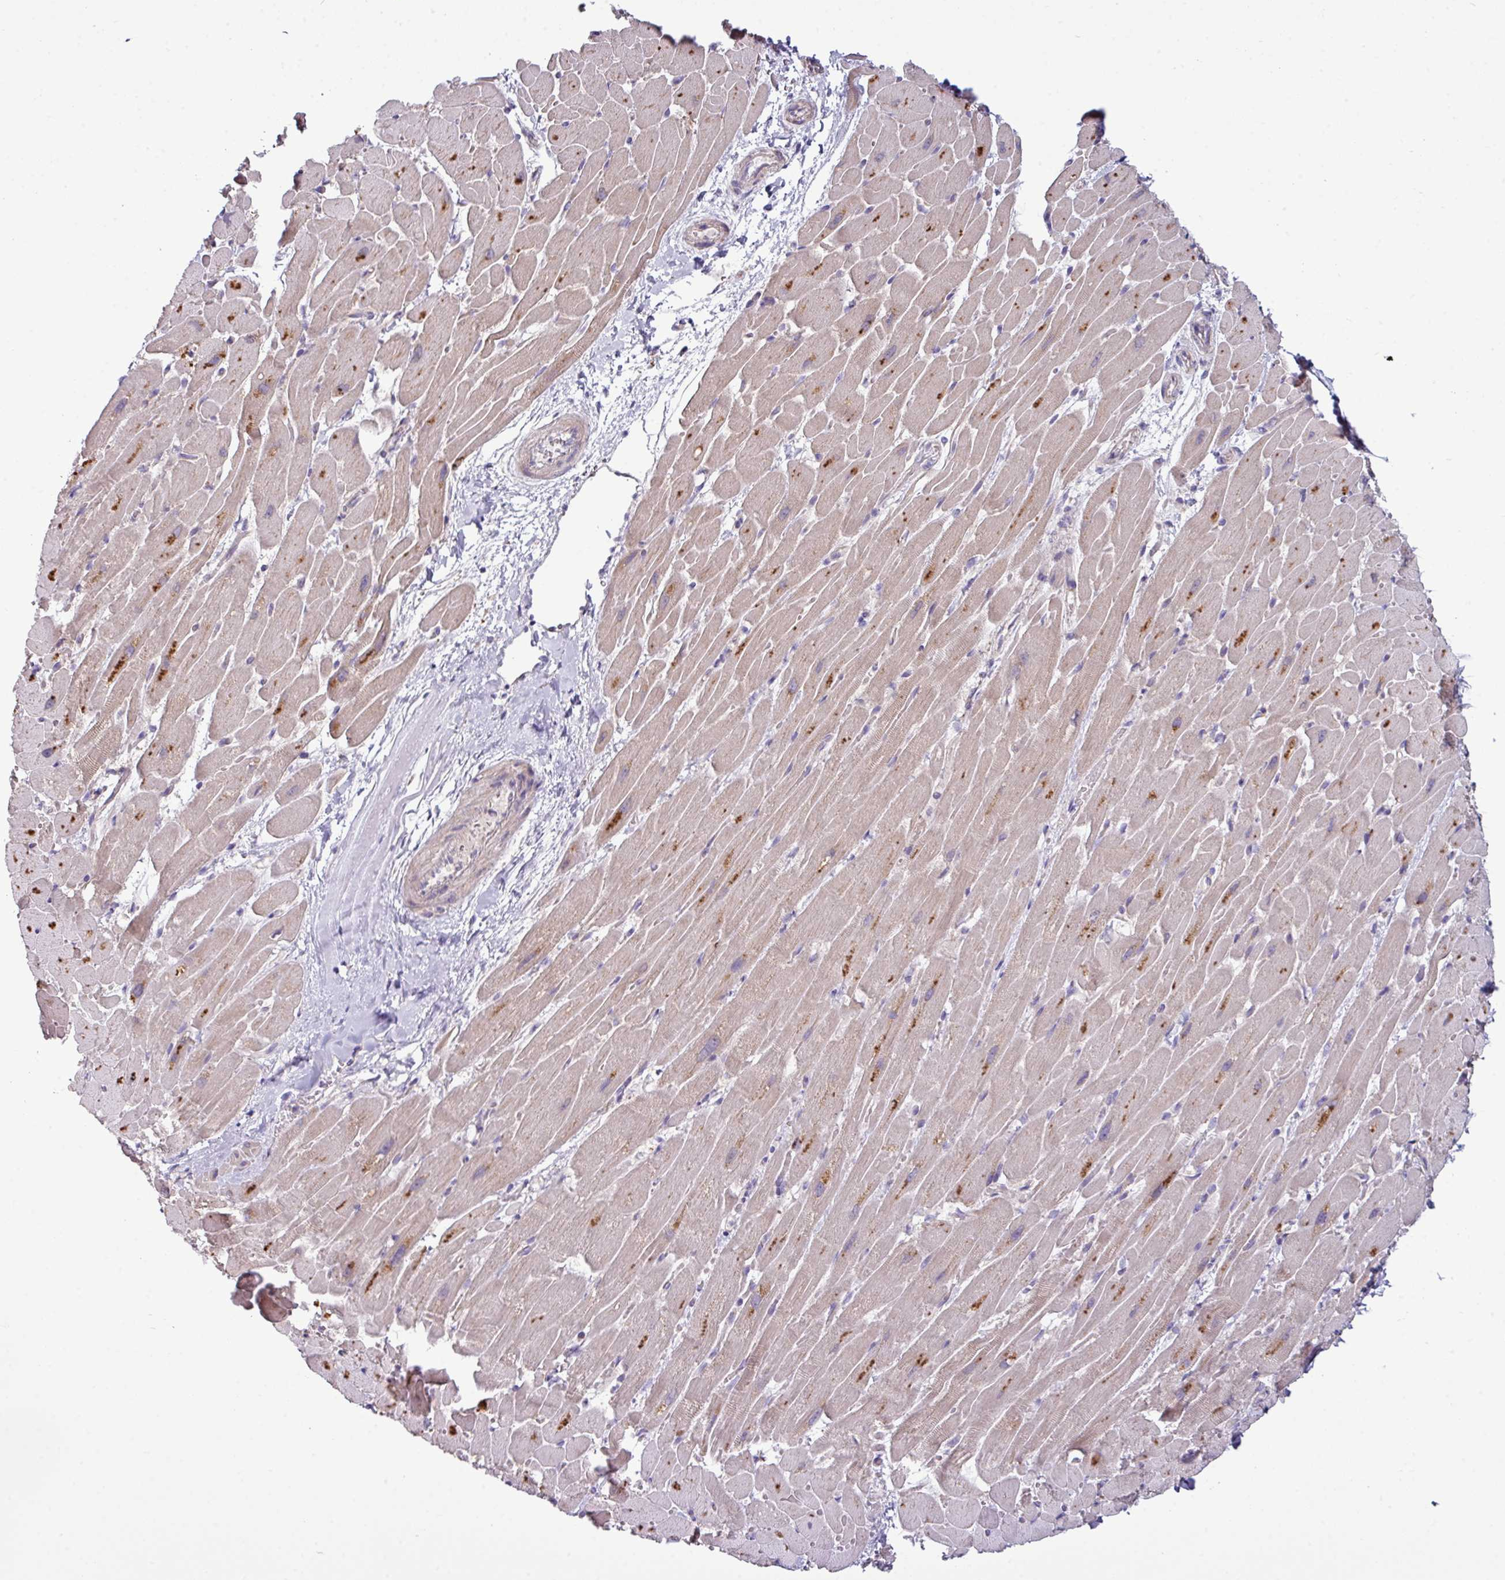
{"staining": {"intensity": "weak", "quantity": "25%-75%", "location": "cytoplasmic/membranous"}, "tissue": "heart muscle", "cell_type": "Cardiomyocytes", "image_type": "normal", "snomed": [{"axis": "morphology", "description": "Normal tissue, NOS"}, {"axis": "topography", "description": "Heart"}], "caption": "Protein analysis of normal heart muscle exhibits weak cytoplasmic/membranous expression in approximately 25%-75% of cardiomyocytes.", "gene": "AGAP4", "patient": {"sex": "male", "age": 37}}